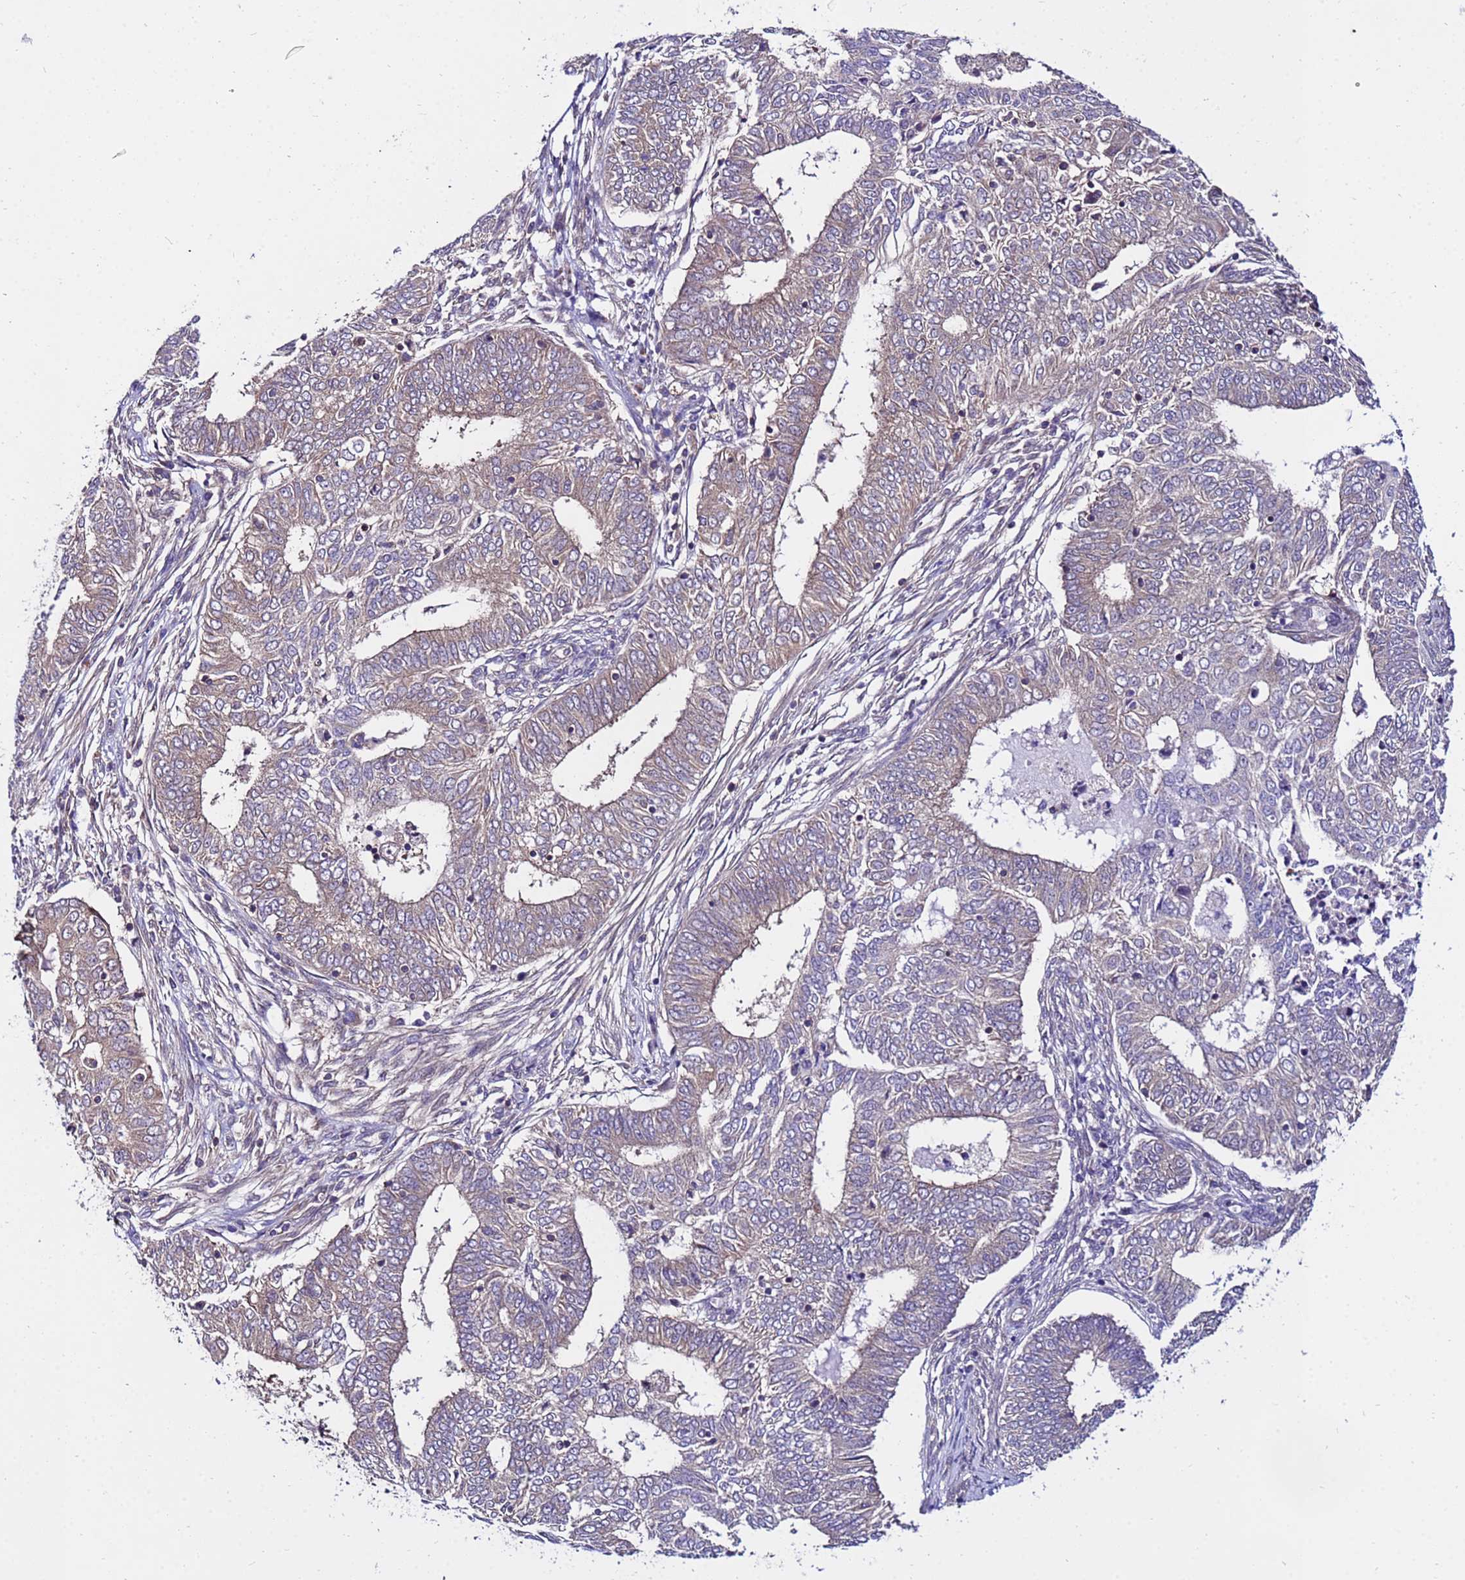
{"staining": {"intensity": "weak", "quantity": "<25%", "location": "cytoplasmic/membranous"}, "tissue": "endometrial cancer", "cell_type": "Tumor cells", "image_type": "cancer", "snomed": [{"axis": "morphology", "description": "Adenocarcinoma, NOS"}, {"axis": "topography", "description": "Endometrium"}], "caption": "Endometrial adenocarcinoma stained for a protein using immunohistochemistry displays no staining tumor cells.", "gene": "GET3", "patient": {"sex": "female", "age": 62}}